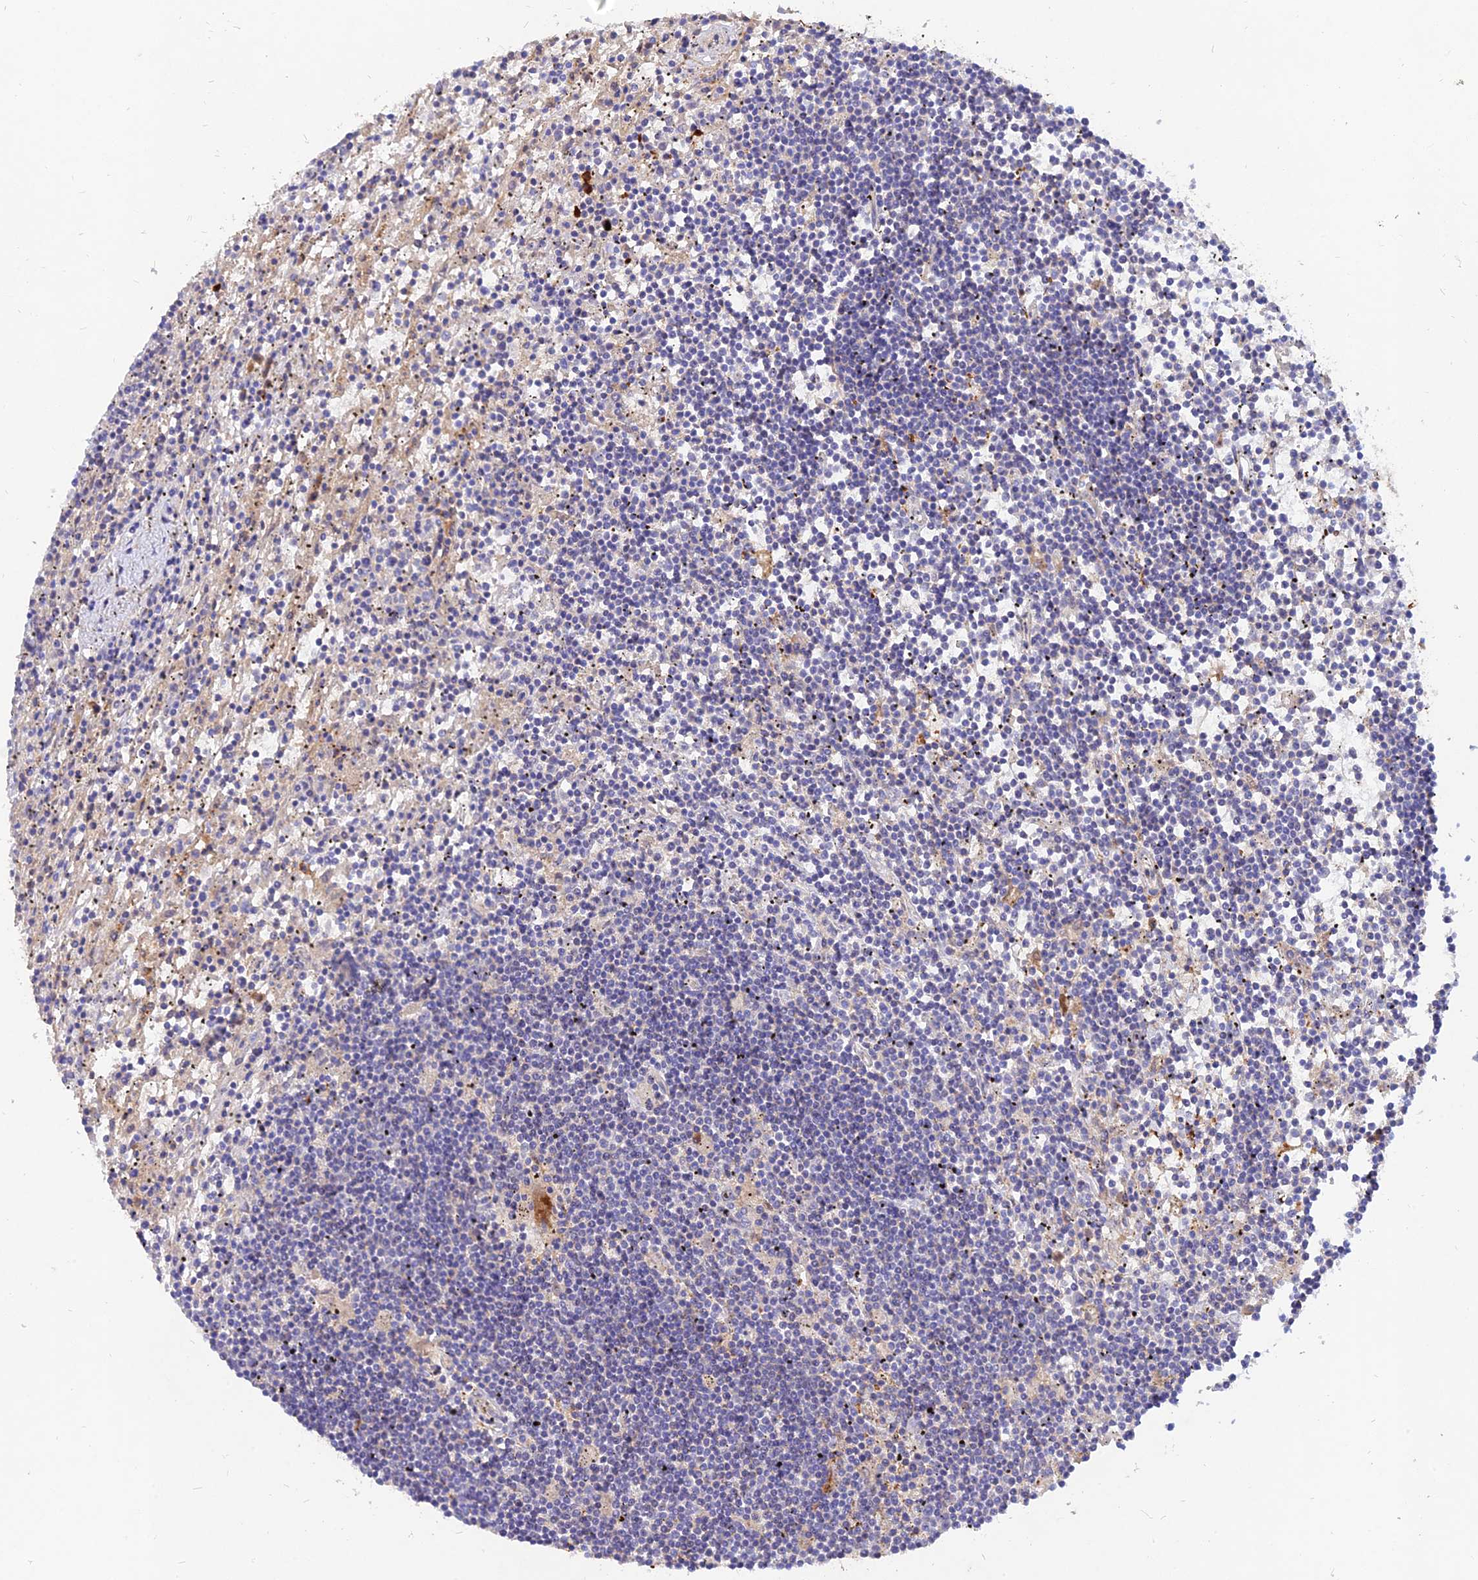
{"staining": {"intensity": "negative", "quantity": "none", "location": "none"}, "tissue": "lymphoma", "cell_type": "Tumor cells", "image_type": "cancer", "snomed": [{"axis": "morphology", "description": "Malignant lymphoma, non-Hodgkin's type, Low grade"}, {"axis": "topography", "description": "Spleen"}], "caption": "This is an immunohistochemistry (IHC) image of lymphoma. There is no expression in tumor cells.", "gene": "MROH1", "patient": {"sex": "male", "age": 76}}